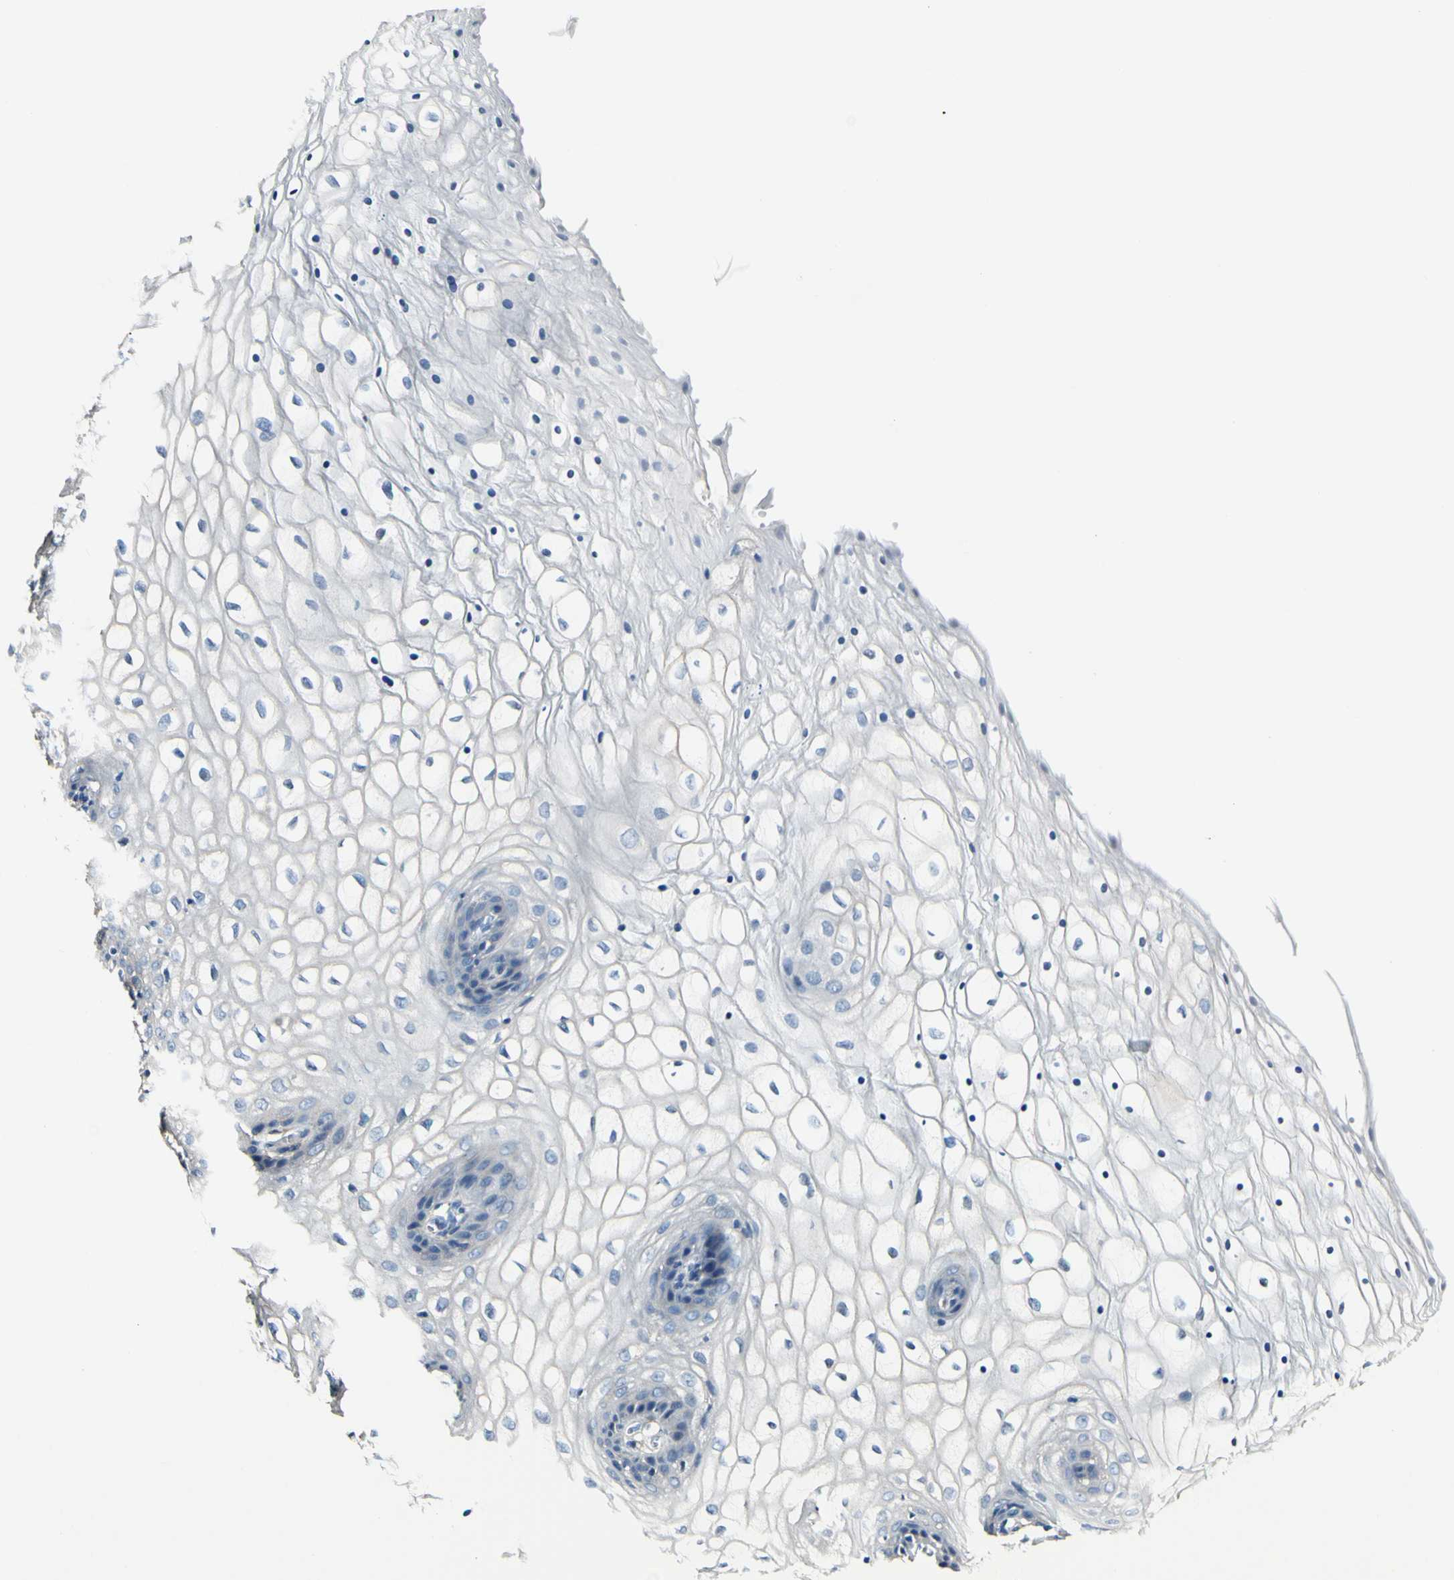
{"staining": {"intensity": "negative", "quantity": "none", "location": "none"}, "tissue": "vagina", "cell_type": "Squamous epithelial cells", "image_type": "normal", "snomed": [{"axis": "morphology", "description": "Normal tissue, NOS"}, {"axis": "topography", "description": "Vagina"}], "caption": "The image shows no staining of squamous epithelial cells in unremarkable vagina. (IHC, brightfield microscopy, high magnification).", "gene": "COL6A3", "patient": {"sex": "female", "age": 34}}